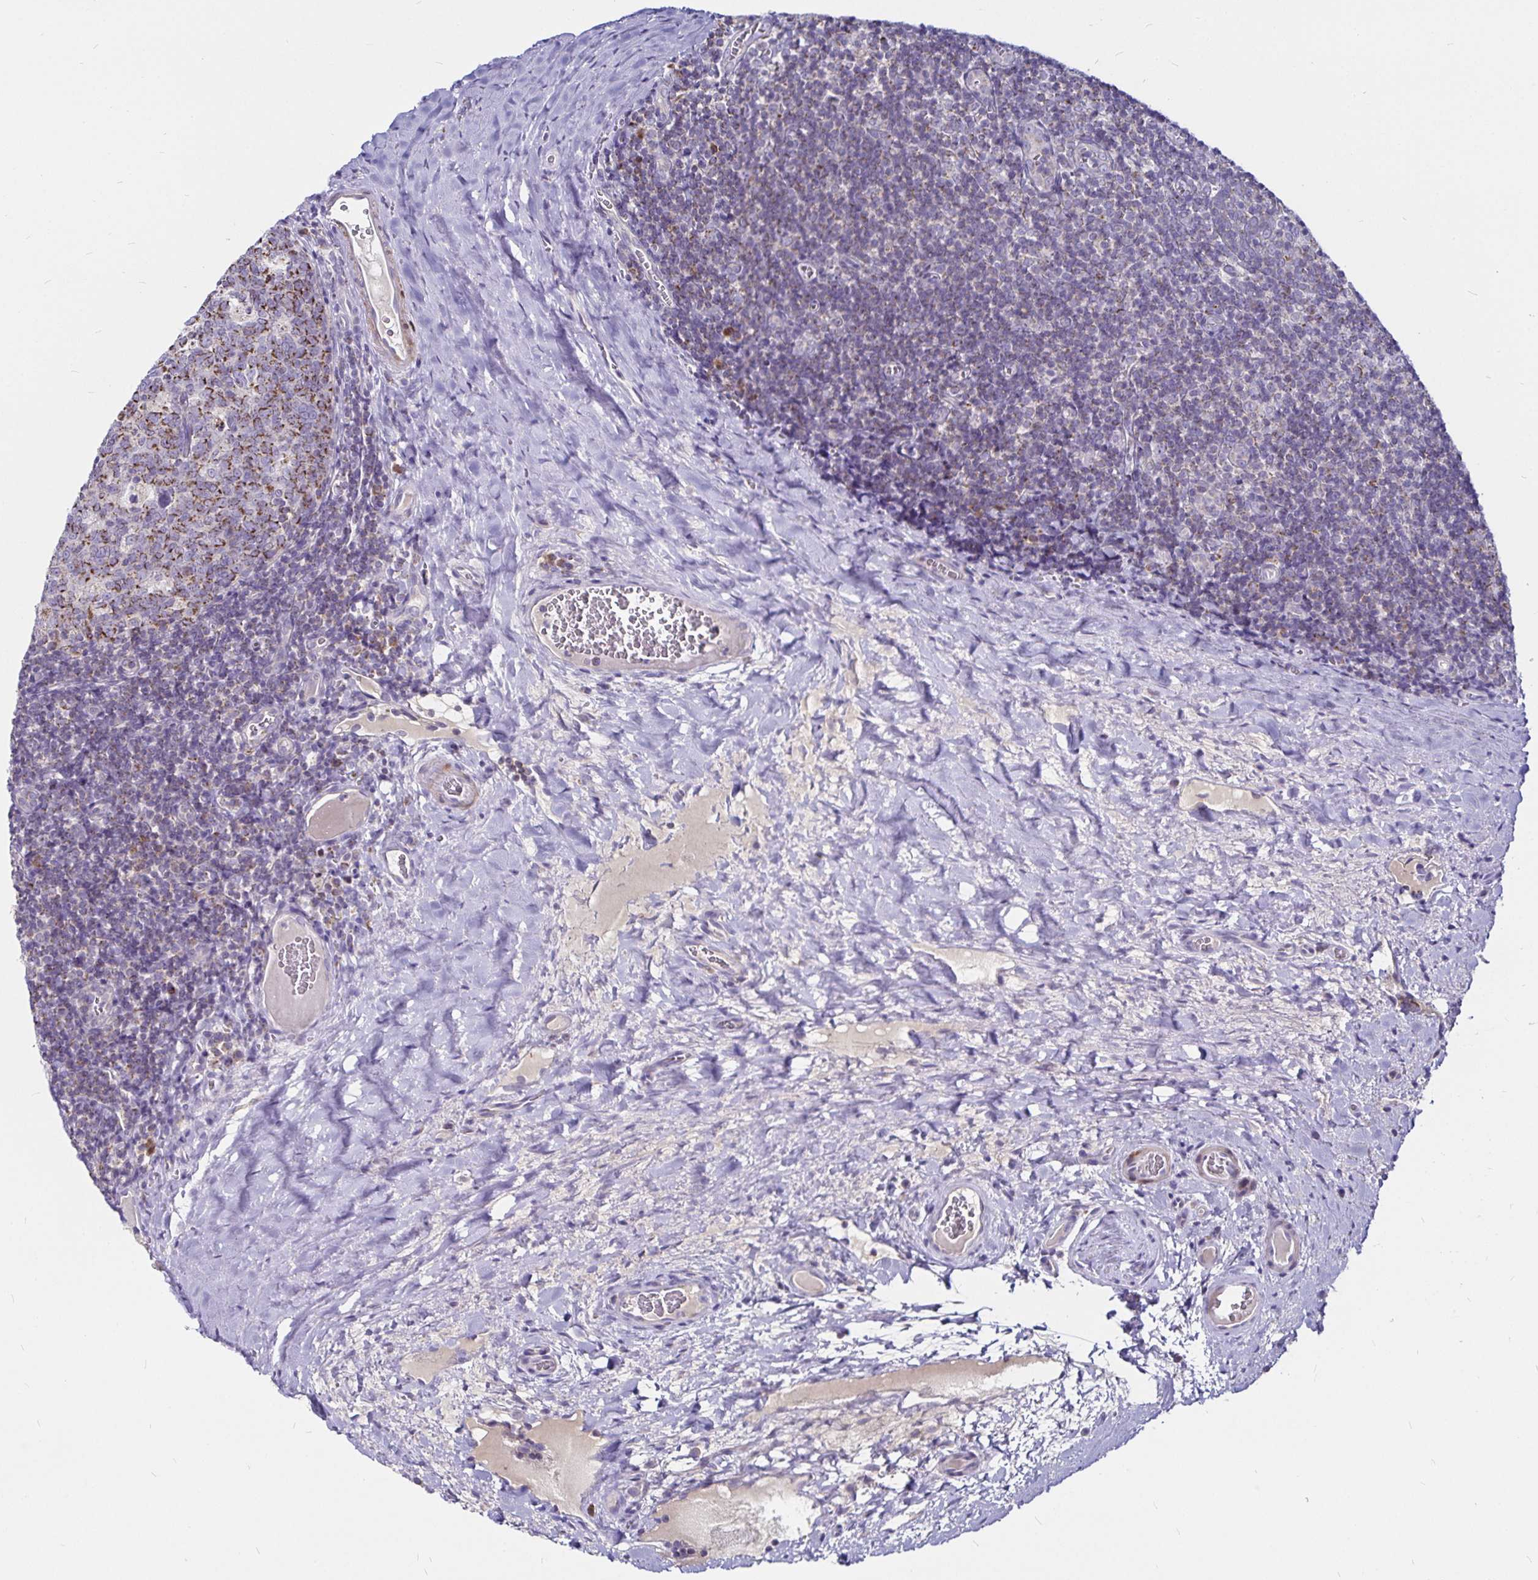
{"staining": {"intensity": "moderate", "quantity": "<25%", "location": "cytoplasmic/membranous"}, "tissue": "tonsil", "cell_type": "Germinal center cells", "image_type": "normal", "snomed": [{"axis": "morphology", "description": "Normal tissue, NOS"}, {"axis": "morphology", "description": "Inflammation, NOS"}, {"axis": "topography", "description": "Tonsil"}], "caption": "Tonsil stained with IHC shows moderate cytoplasmic/membranous positivity in approximately <25% of germinal center cells. The protein is shown in brown color, while the nuclei are stained blue.", "gene": "PGAM2", "patient": {"sex": "female", "age": 31}}